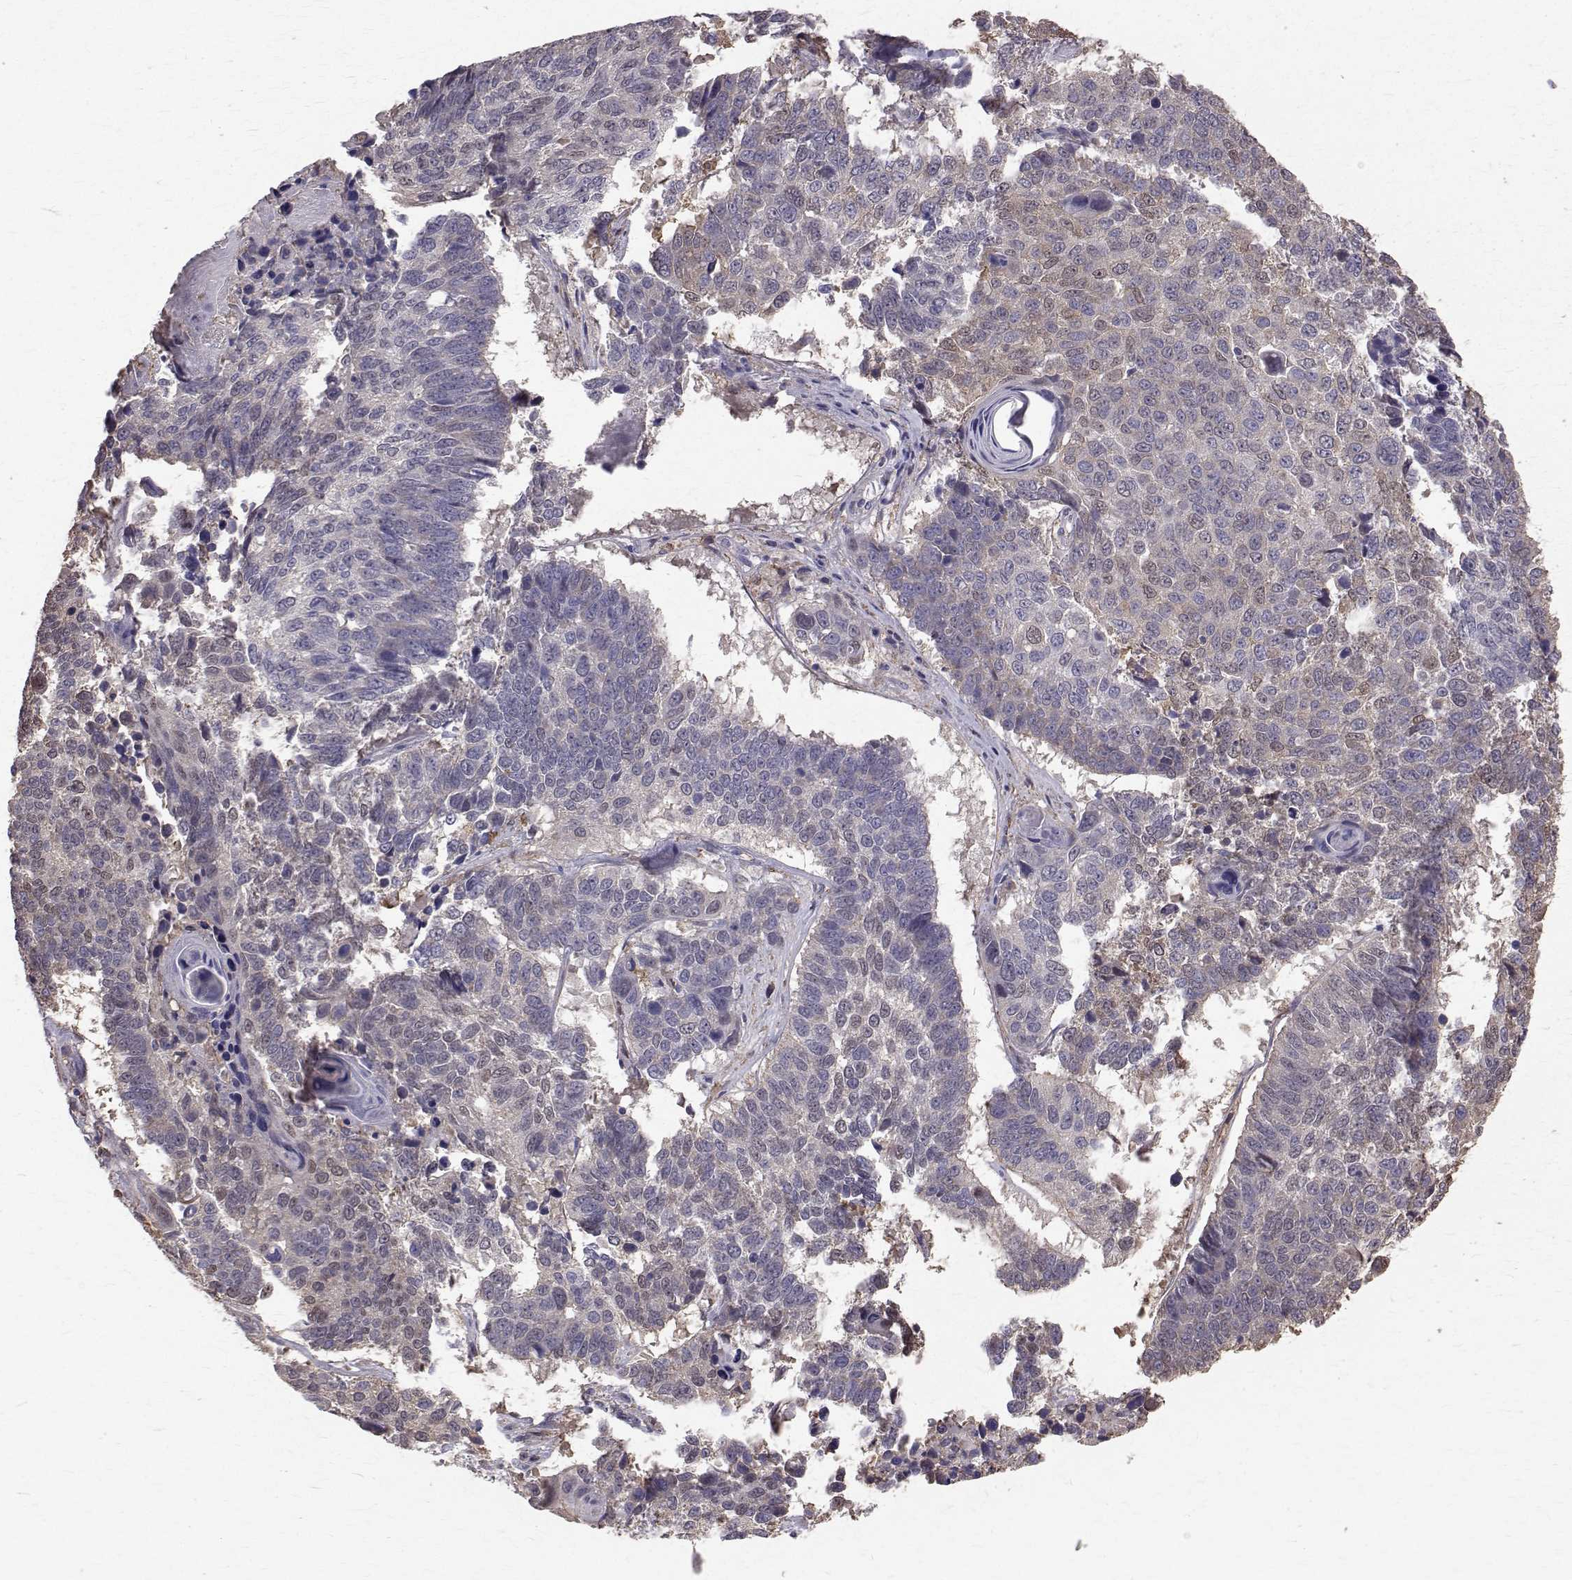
{"staining": {"intensity": "weak", "quantity": "<25%", "location": "nuclear"}, "tissue": "lung cancer", "cell_type": "Tumor cells", "image_type": "cancer", "snomed": [{"axis": "morphology", "description": "Squamous cell carcinoma, NOS"}, {"axis": "topography", "description": "Lung"}], "caption": "This is a histopathology image of IHC staining of squamous cell carcinoma (lung), which shows no staining in tumor cells.", "gene": "CCDC89", "patient": {"sex": "male", "age": 73}}